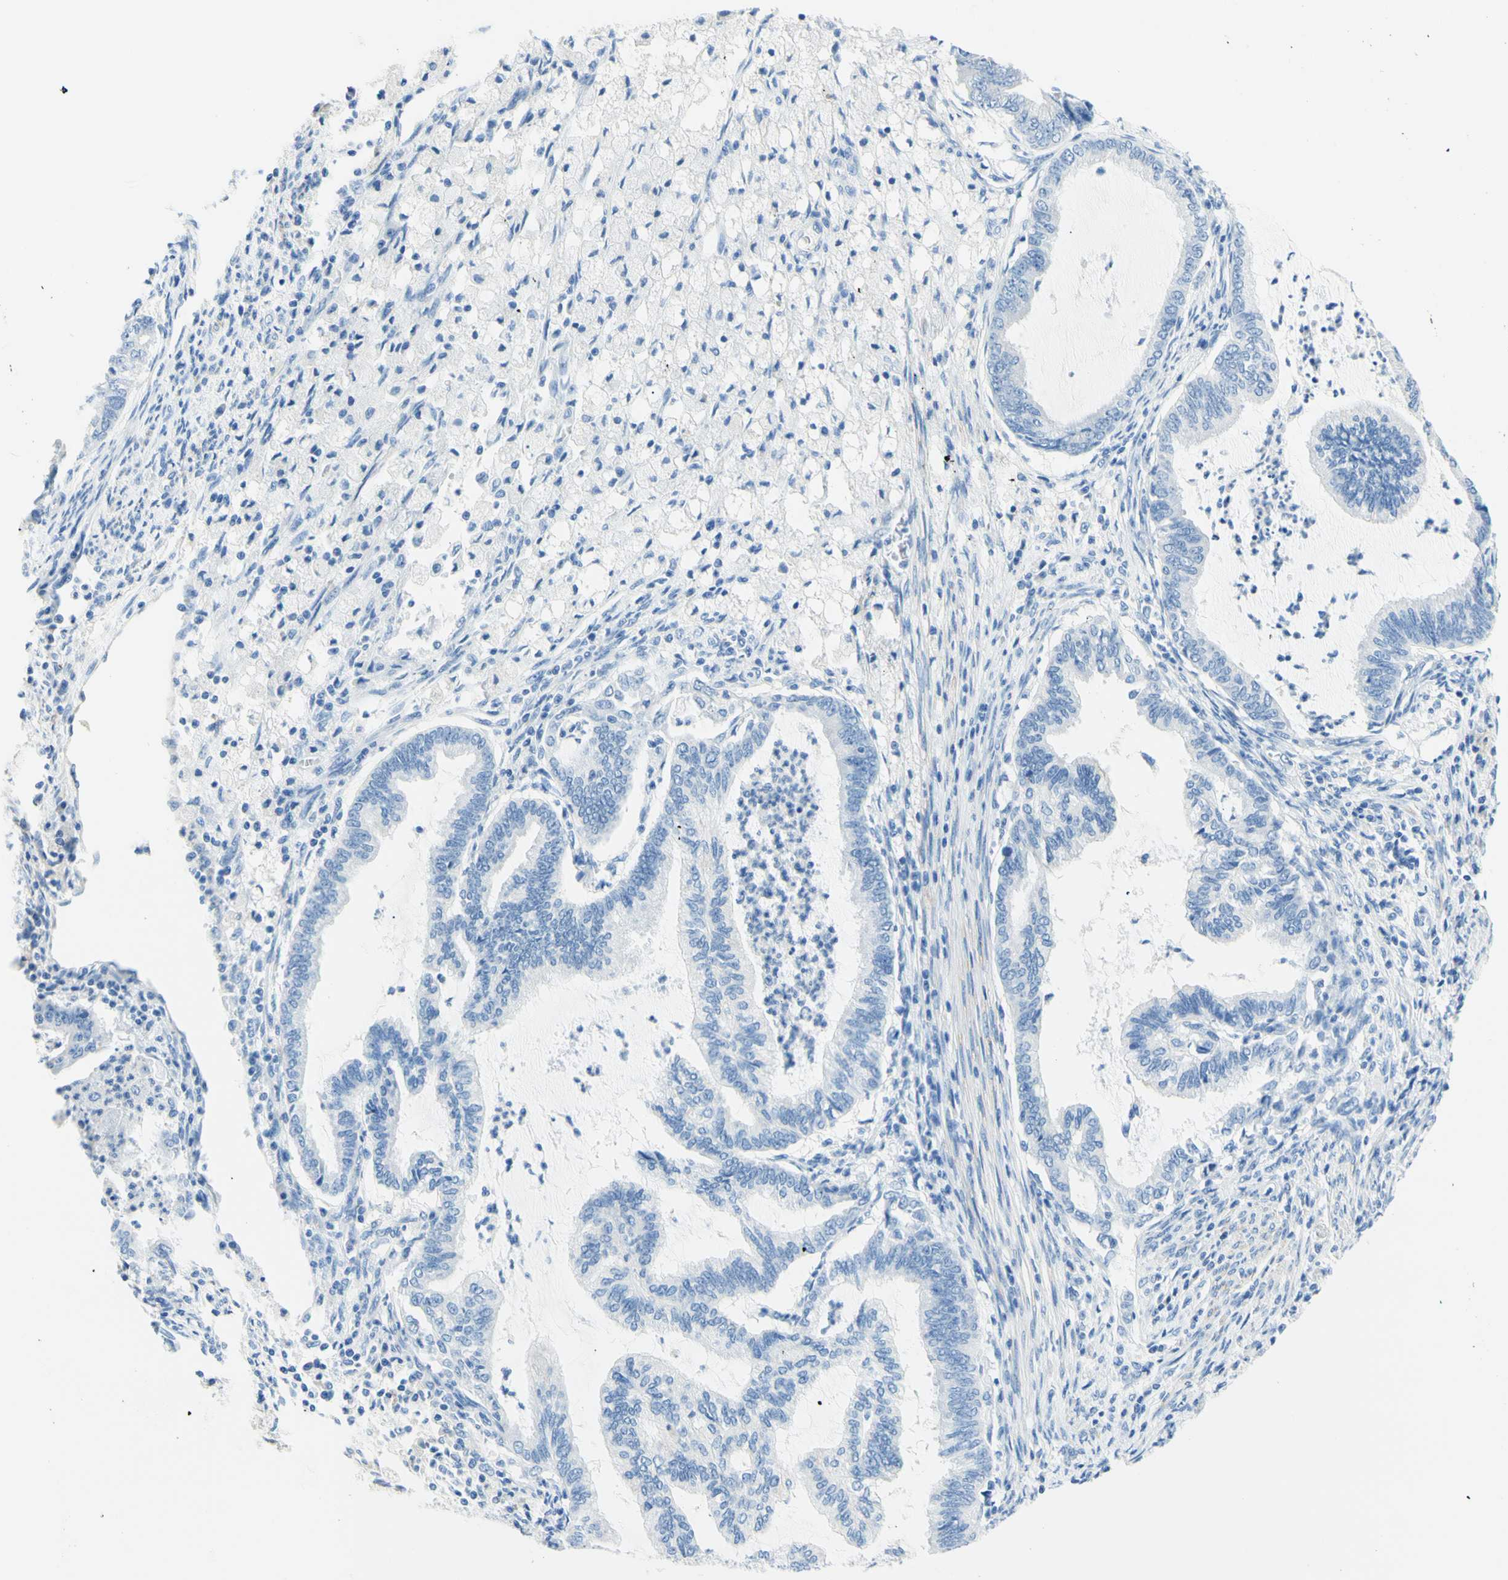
{"staining": {"intensity": "negative", "quantity": "none", "location": "none"}, "tissue": "cervical cancer", "cell_type": "Tumor cells", "image_type": "cancer", "snomed": [{"axis": "morphology", "description": "Normal tissue, NOS"}, {"axis": "morphology", "description": "Adenocarcinoma, NOS"}, {"axis": "topography", "description": "Cervix"}, {"axis": "topography", "description": "Endometrium"}], "caption": "Immunohistochemical staining of human adenocarcinoma (cervical) reveals no significant expression in tumor cells.", "gene": "HPCA", "patient": {"sex": "female", "age": 86}}